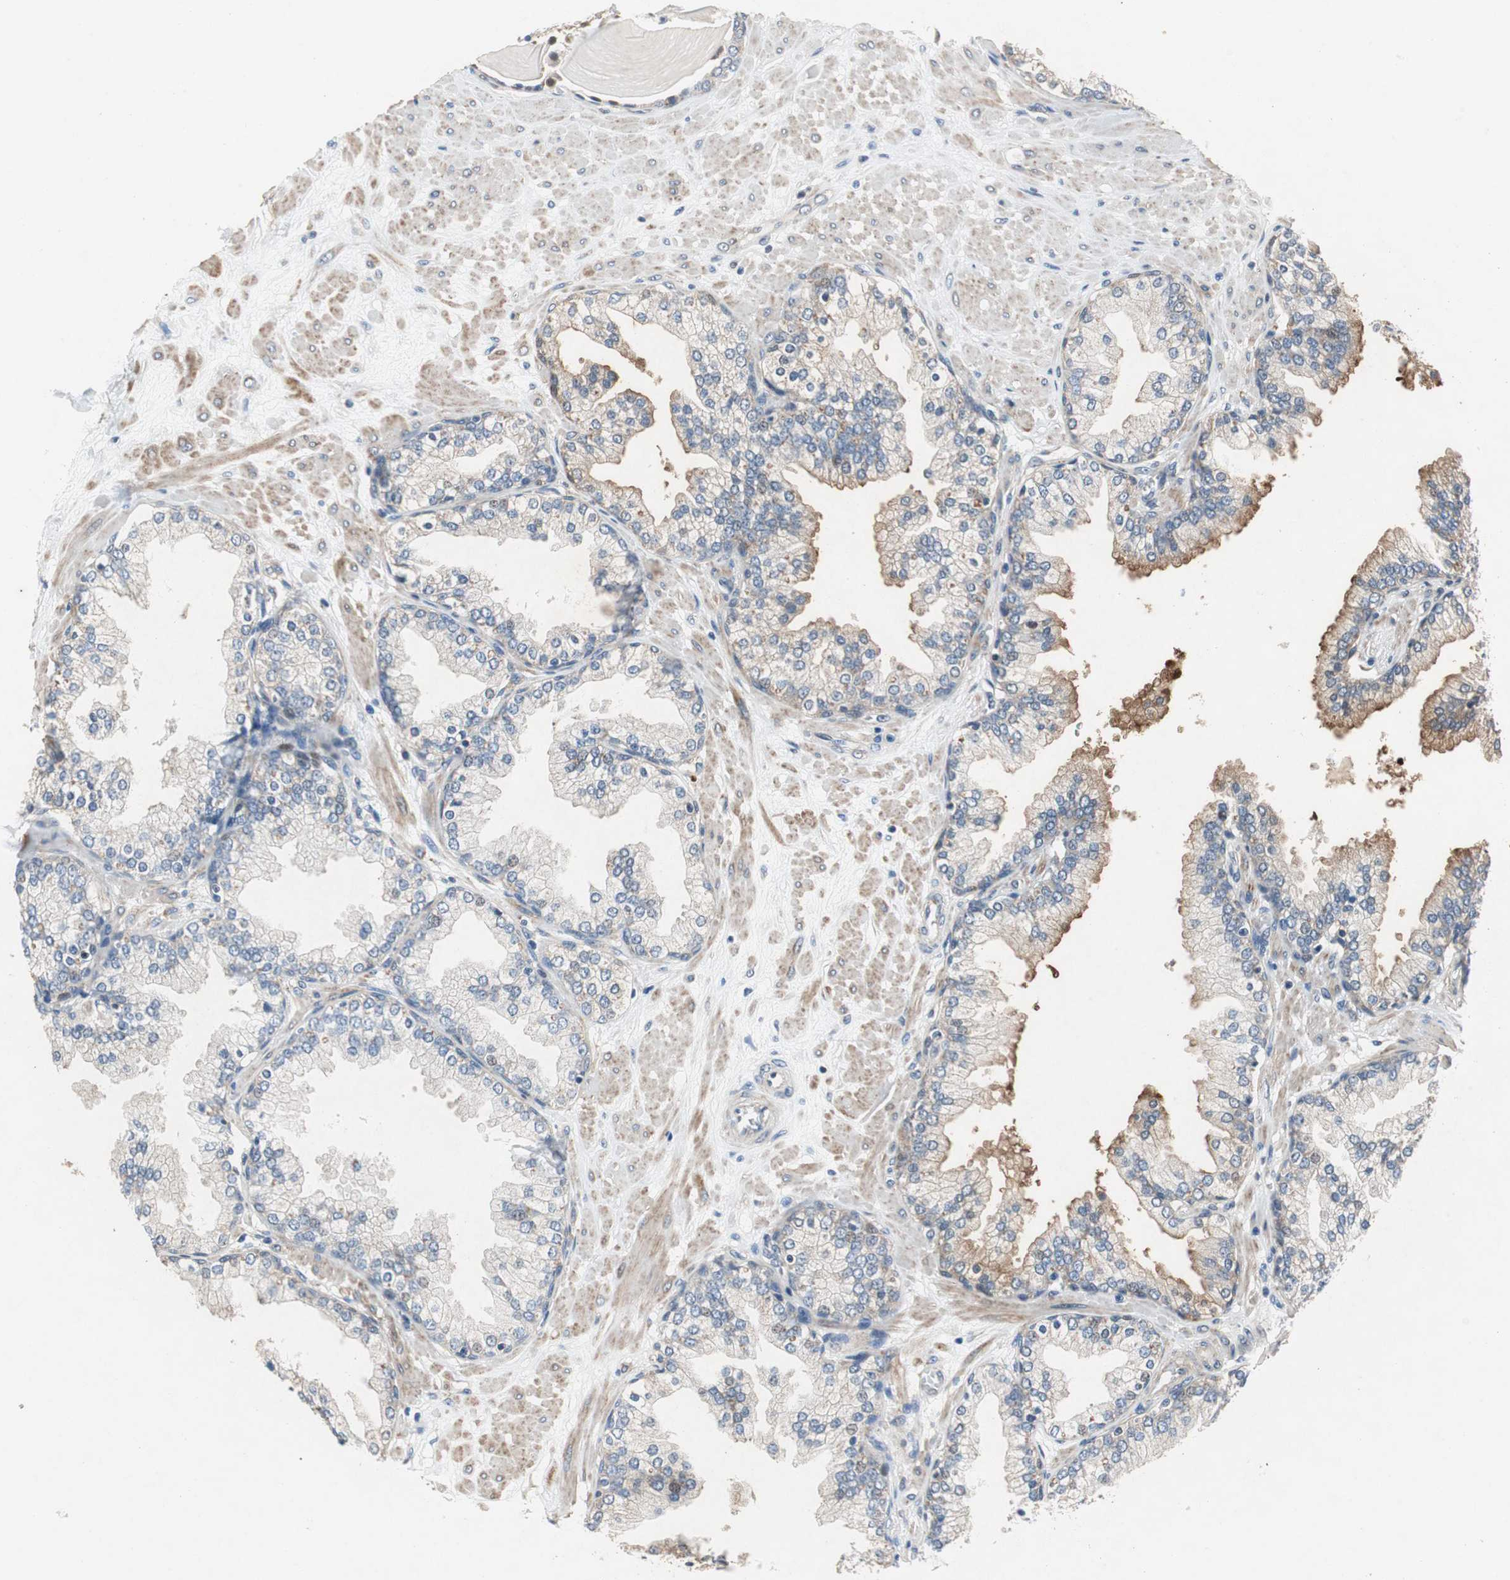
{"staining": {"intensity": "moderate", "quantity": "25%-75%", "location": "cytoplasmic/membranous"}, "tissue": "prostate", "cell_type": "Glandular cells", "image_type": "normal", "snomed": [{"axis": "morphology", "description": "Normal tissue, NOS"}, {"axis": "topography", "description": "Prostate"}], "caption": "Glandular cells reveal medium levels of moderate cytoplasmic/membranous expression in approximately 25%-75% of cells in benign human prostate.", "gene": "RPL35", "patient": {"sex": "male", "age": 51}}